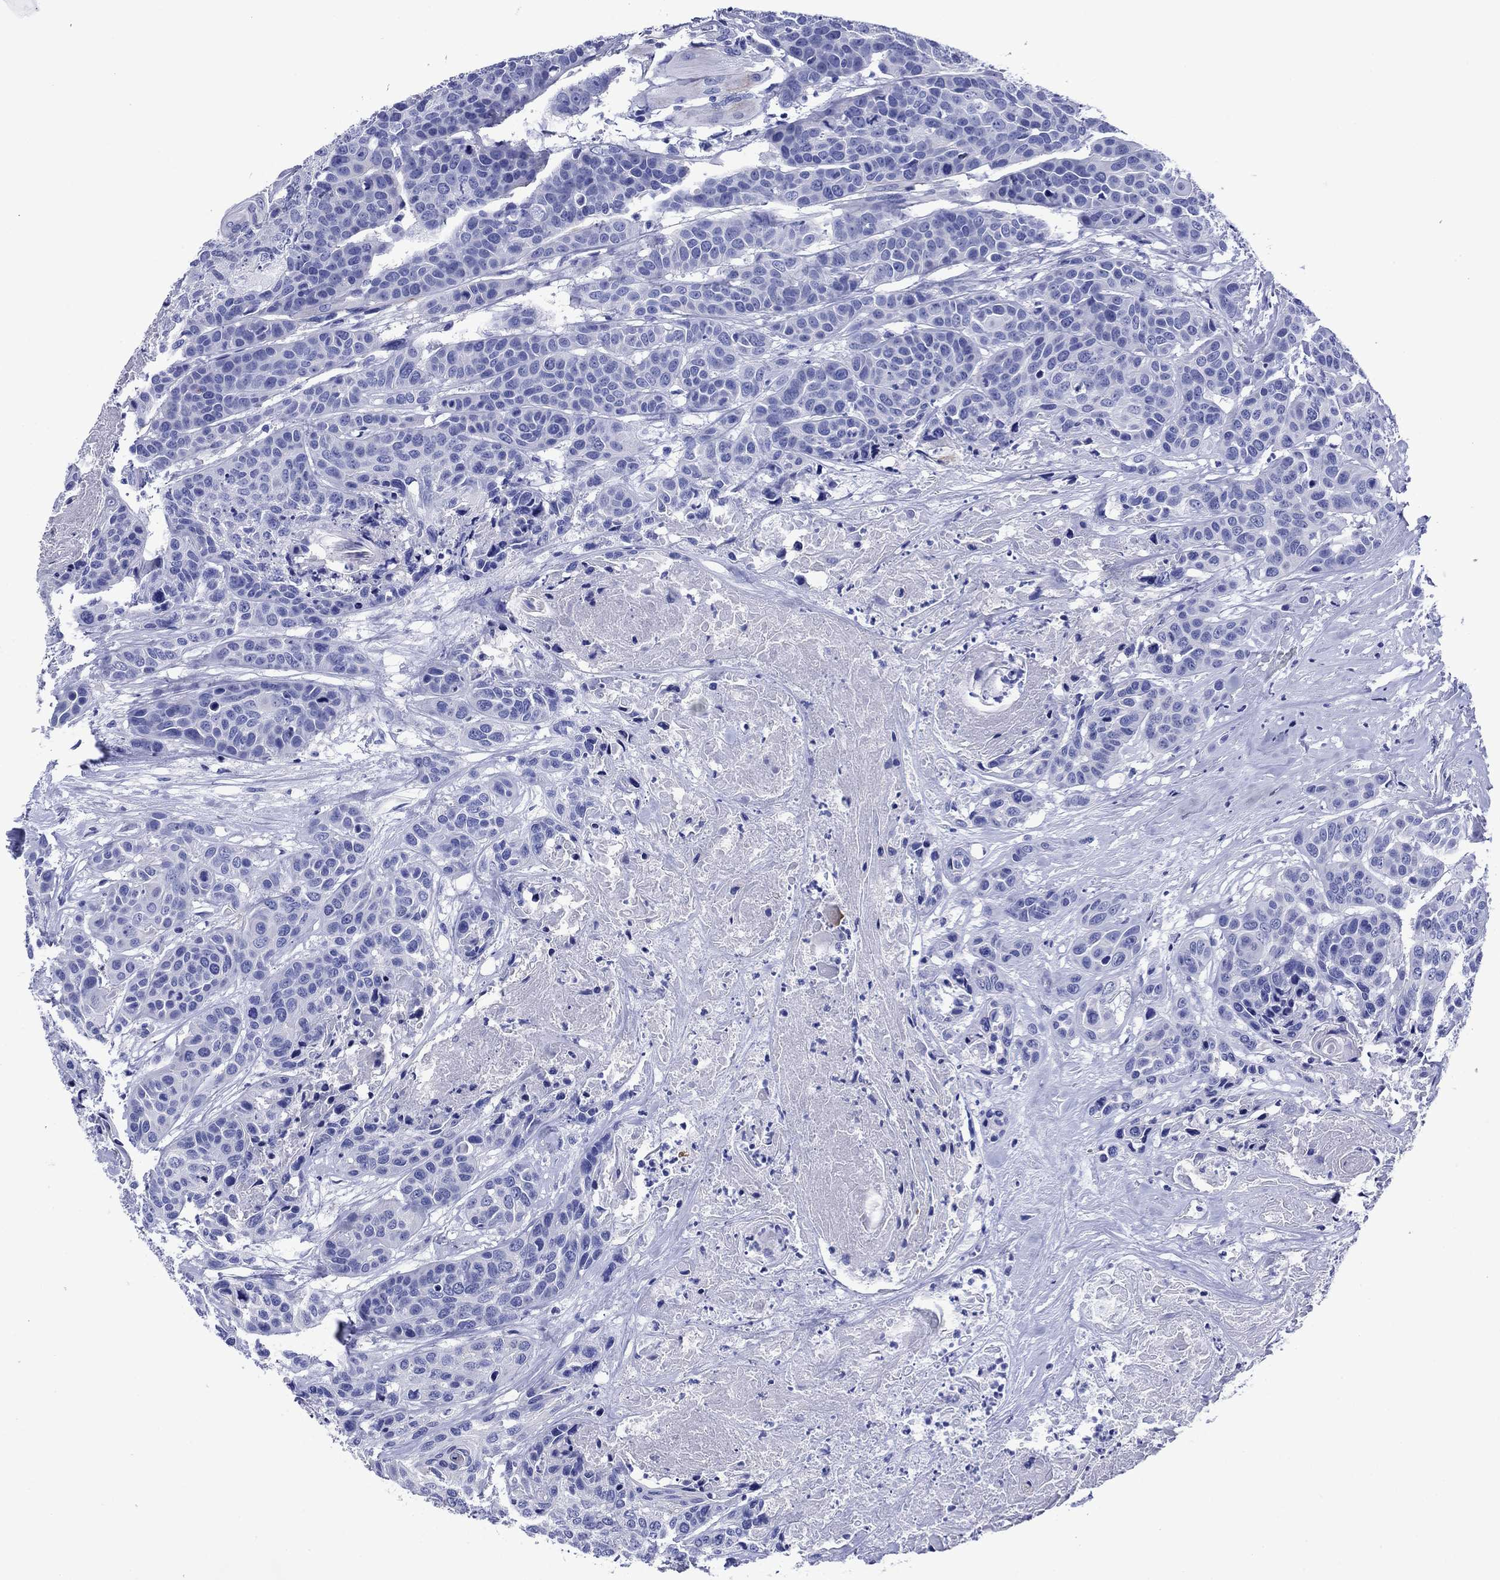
{"staining": {"intensity": "negative", "quantity": "none", "location": "none"}, "tissue": "head and neck cancer", "cell_type": "Tumor cells", "image_type": "cancer", "snomed": [{"axis": "morphology", "description": "Squamous cell carcinoma, NOS"}, {"axis": "topography", "description": "Oral tissue"}, {"axis": "topography", "description": "Head-Neck"}], "caption": "Immunohistochemistry of human head and neck squamous cell carcinoma exhibits no positivity in tumor cells.", "gene": "SLC1A2", "patient": {"sex": "male", "age": 56}}